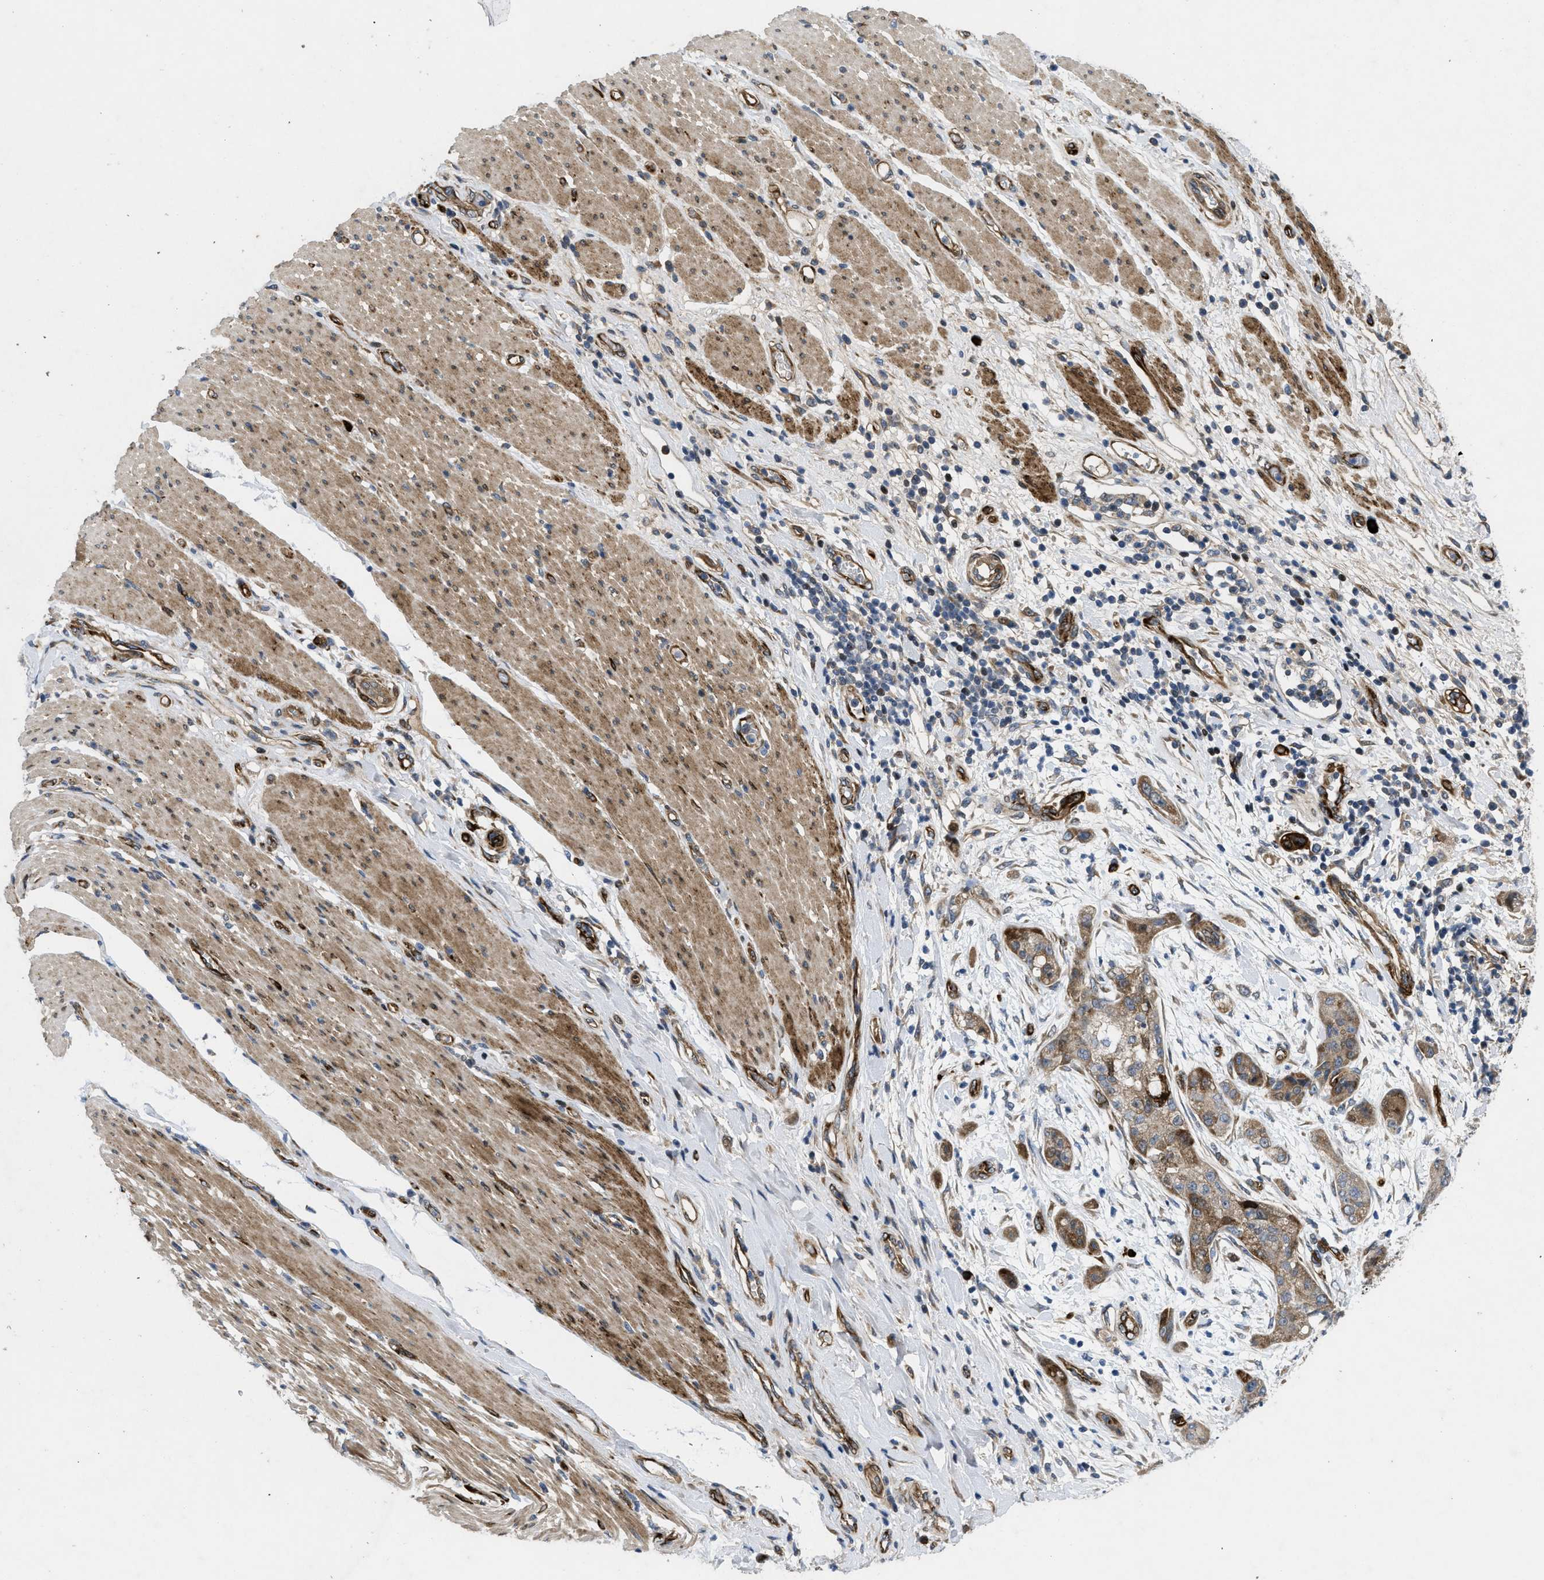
{"staining": {"intensity": "moderate", "quantity": ">75%", "location": "cytoplasmic/membranous"}, "tissue": "pancreatic cancer", "cell_type": "Tumor cells", "image_type": "cancer", "snomed": [{"axis": "morphology", "description": "Adenocarcinoma, NOS"}, {"axis": "topography", "description": "Pancreas"}], "caption": "Brown immunohistochemical staining in pancreatic cancer (adenocarcinoma) displays moderate cytoplasmic/membranous expression in about >75% of tumor cells. (DAB IHC, brown staining for protein, blue staining for nuclei).", "gene": "HSPA12B", "patient": {"sex": "female", "age": 78}}